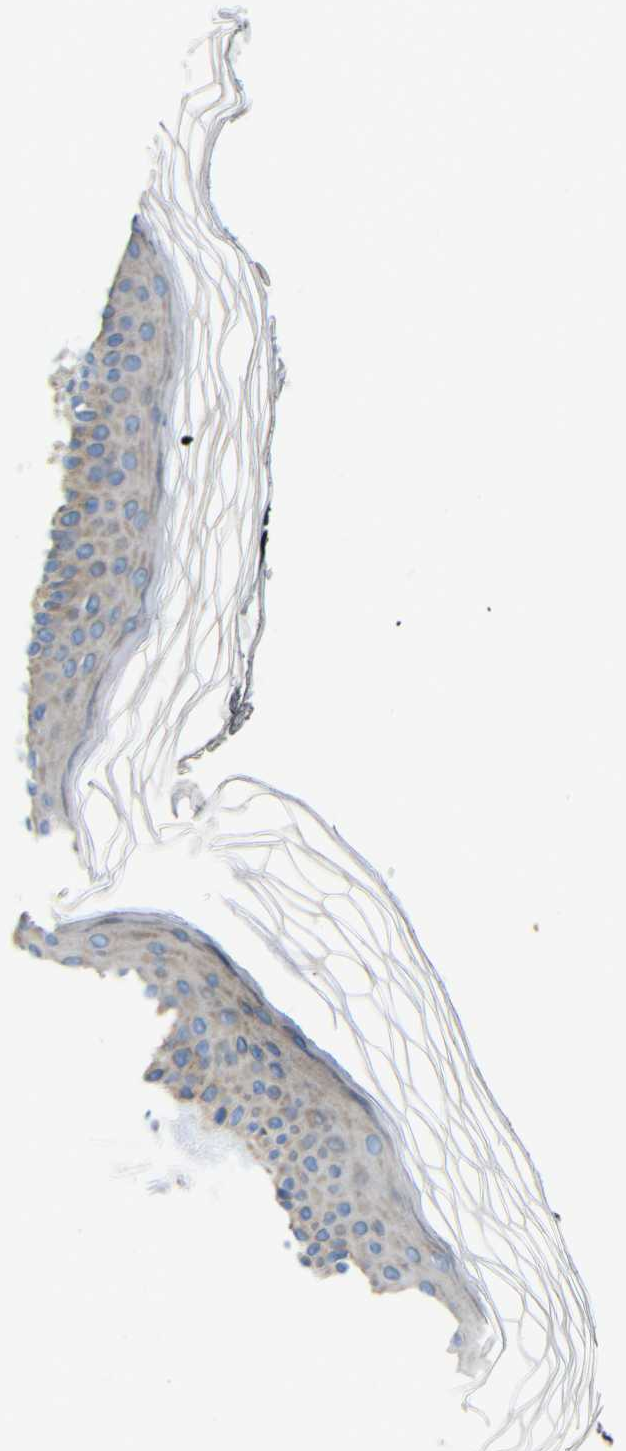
{"staining": {"intensity": "negative", "quantity": "none", "location": "none"}, "tissue": "skin", "cell_type": "Fibroblasts", "image_type": "normal", "snomed": [{"axis": "morphology", "description": "Normal tissue, NOS"}, {"axis": "topography", "description": "Skin"}], "caption": "Skin stained for a protein using IHC shows no positivity fibroblasts.", "gene": "RHOT2", "patient": {"sex": "female", "age": 19}}